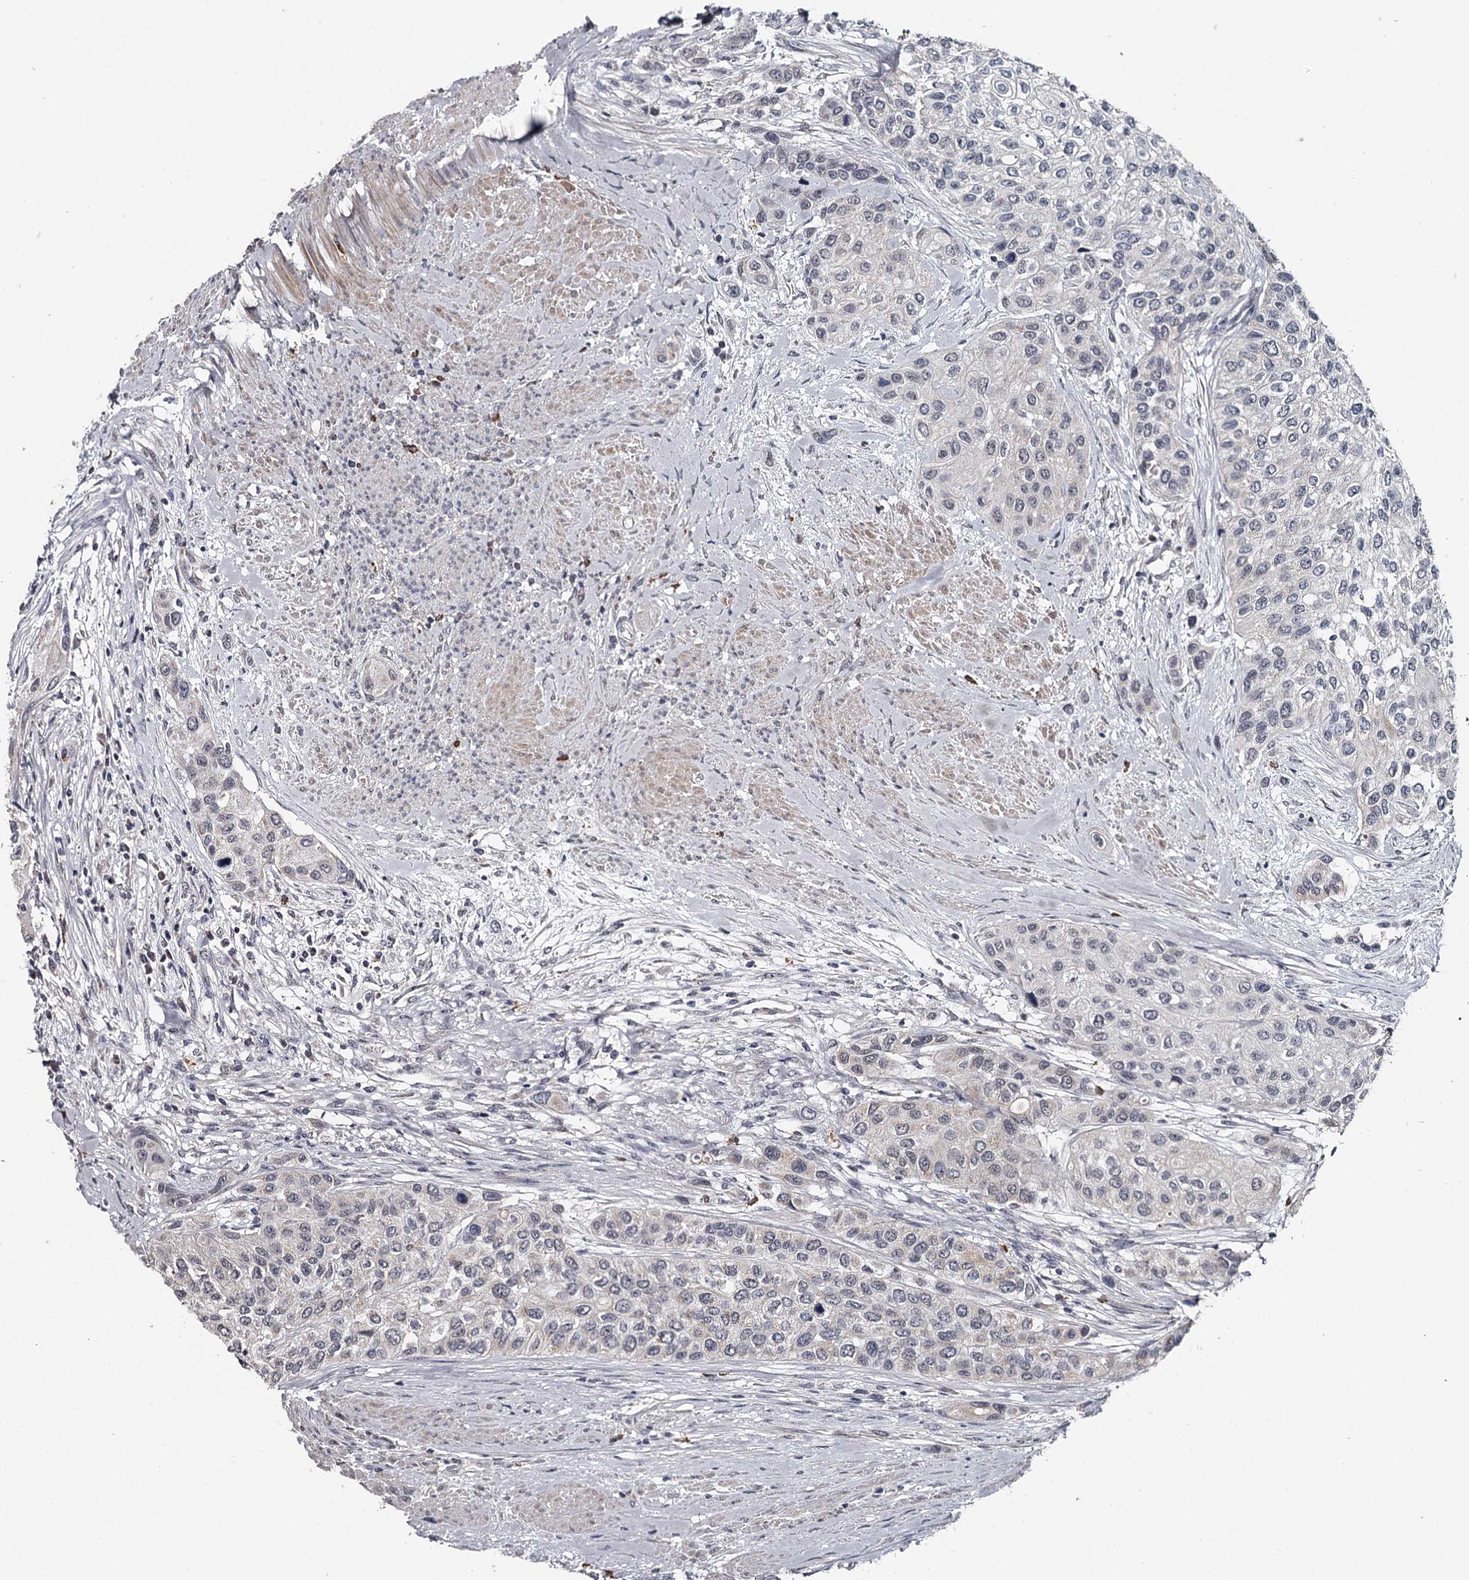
{"staining": {"intensity": "negative", "quantity": "none", "location": "none"}, "tissue": "urothelial cancer", "cell_type": "Tumor cells", "image_type": "cancer", "snomed": [{"axis": "morphology", "description": "Normal tissue, NOS"}, {"axis": "morphology", "description": "Urothelial carcinoma, High grade"}, {"axis": "topography", "description": "Vascular tissue"}, {"axis": "topography", "description": "Urinary bladder"}], "caption": "Protein analysis of urothelial cancer displays no significant positivity in tumor cells.", "gene": "GTSF1", "patient": {"sex": "female", "age": 56}}